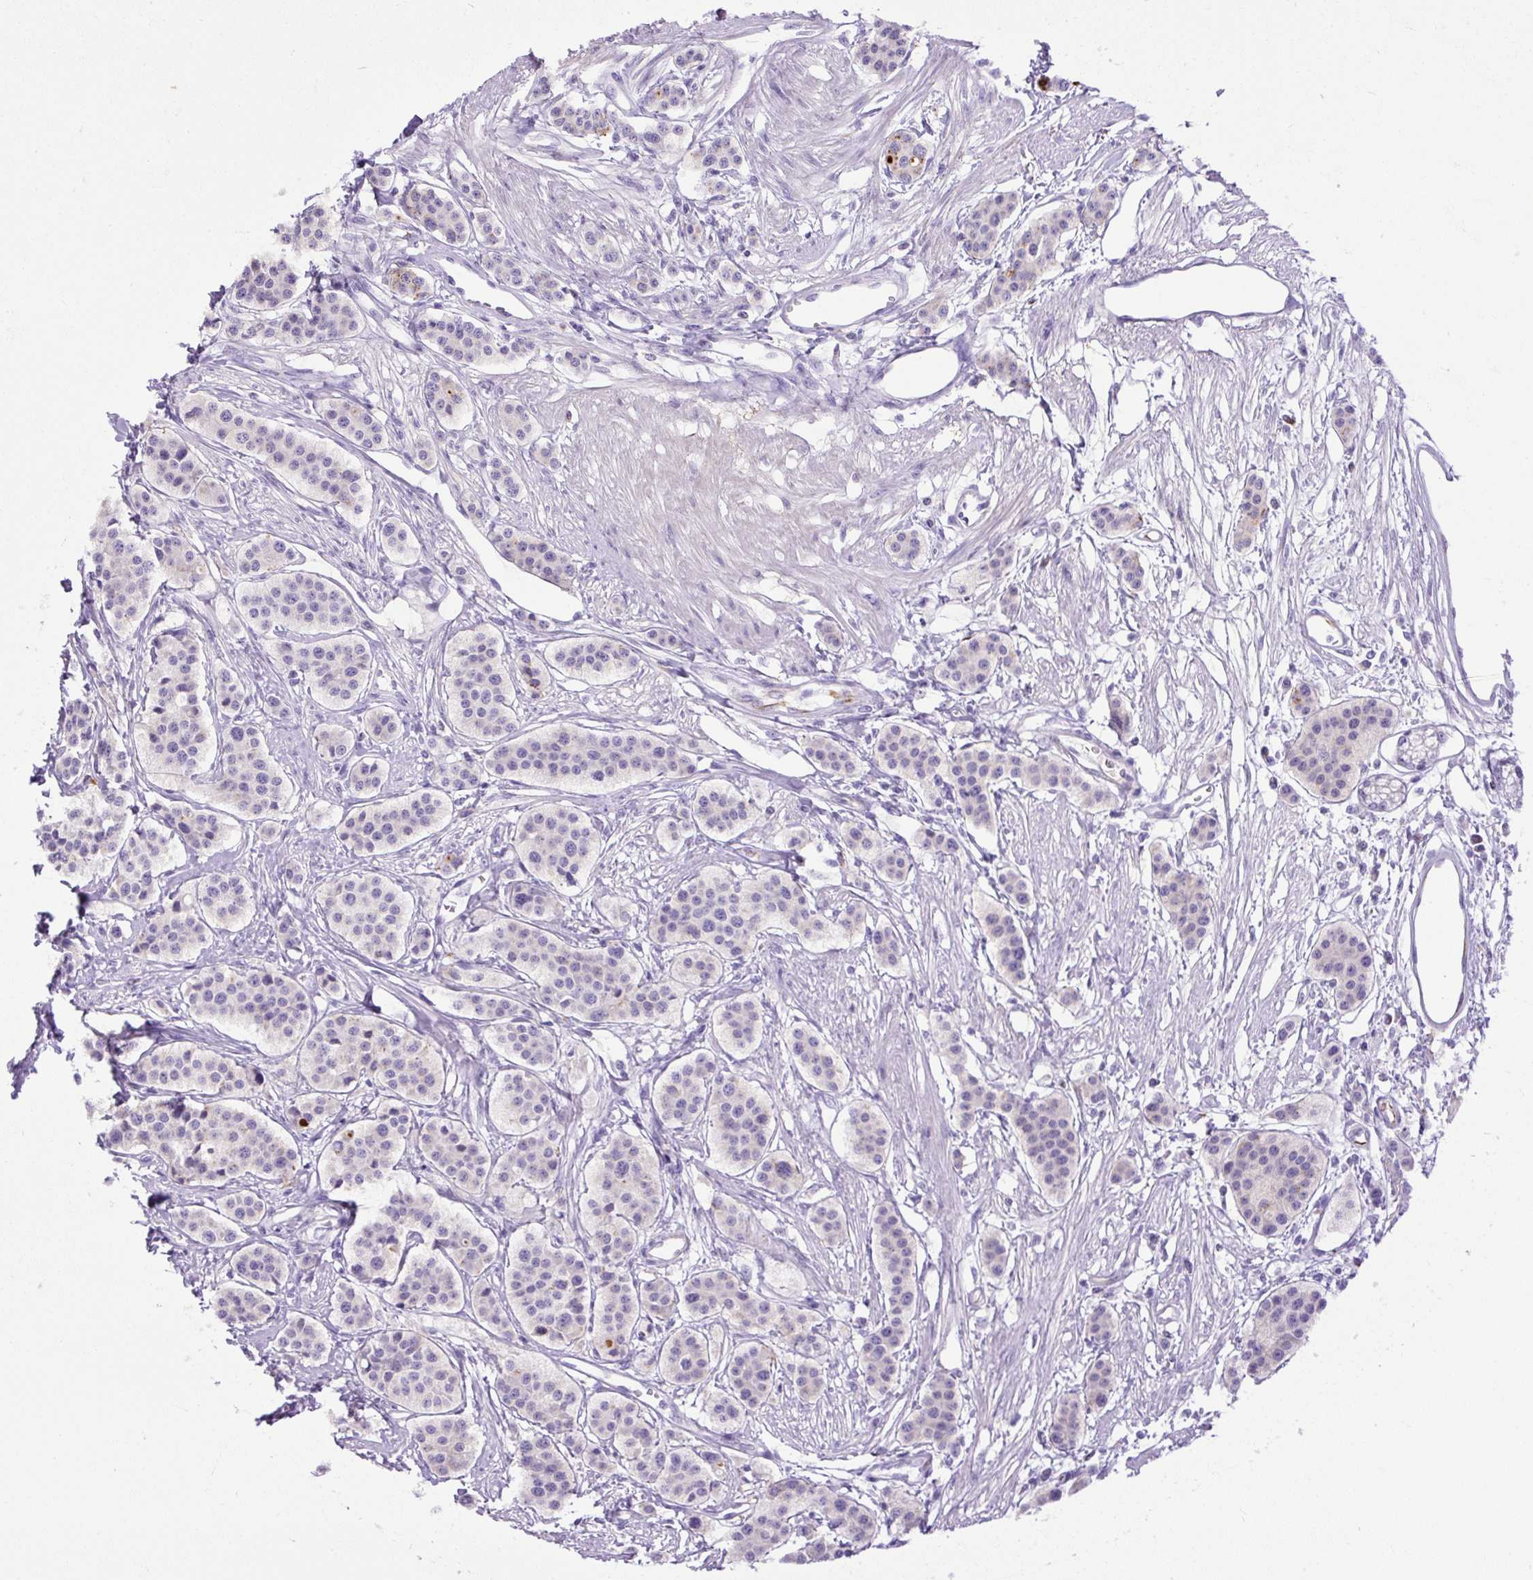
{"staining": {"intensity": "negative", "quantity": "none", "location": "none"}, "tissue": "carcinoid", "cell_type": "Tumor cells", "image_type": "cancer", "snomed": [{"axis": "morphology", "description": "Carcinoid, malignant, NOS"}, {"axis": "topography", "description": "Small intestine"}], "caption": "The image reveals no significant positivity in tumor cells of carcinoid (malignant).", "gene": "SPTBN5", "patient": {"sex": "male", "age": 60}}